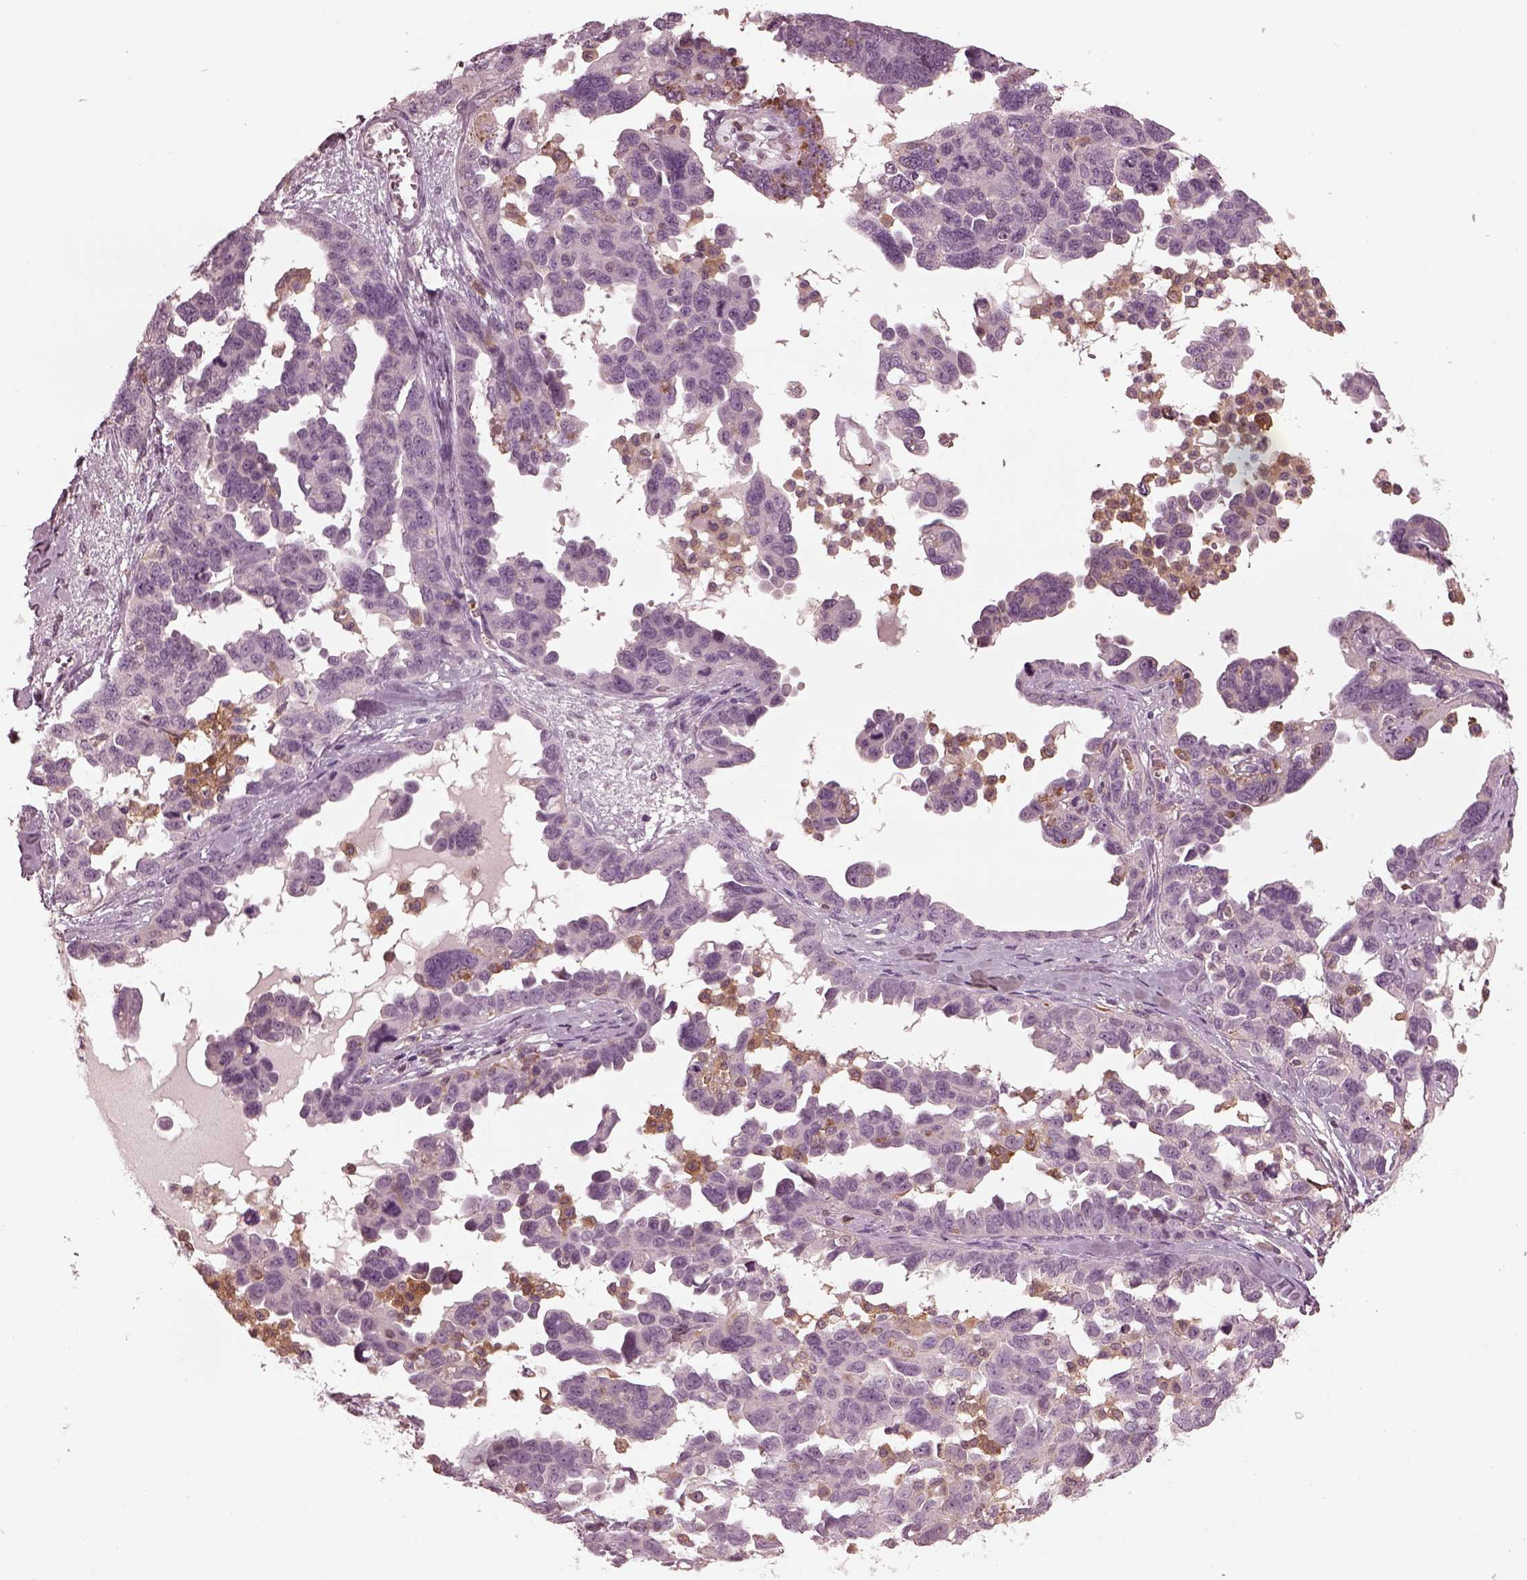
{"staining": {"intensity": "negative", "quantity": "none", "location": "none"}, "tissue": "ovarian cancer", "cell_type": "Tumor cells", "image_type": "cancer", "snomed": [{"axis": "morphology", "description": "Cystadenocarcinoma, serous, NOS"}, {"axis": "topography", "description": "Ovary"}], "caption": "This is an IHC micrograph of human ovarian cancer. There is no expression in tumor cells.", "gene": "PSTPIP2", "patient": {"sex": "female", "age": 69}}